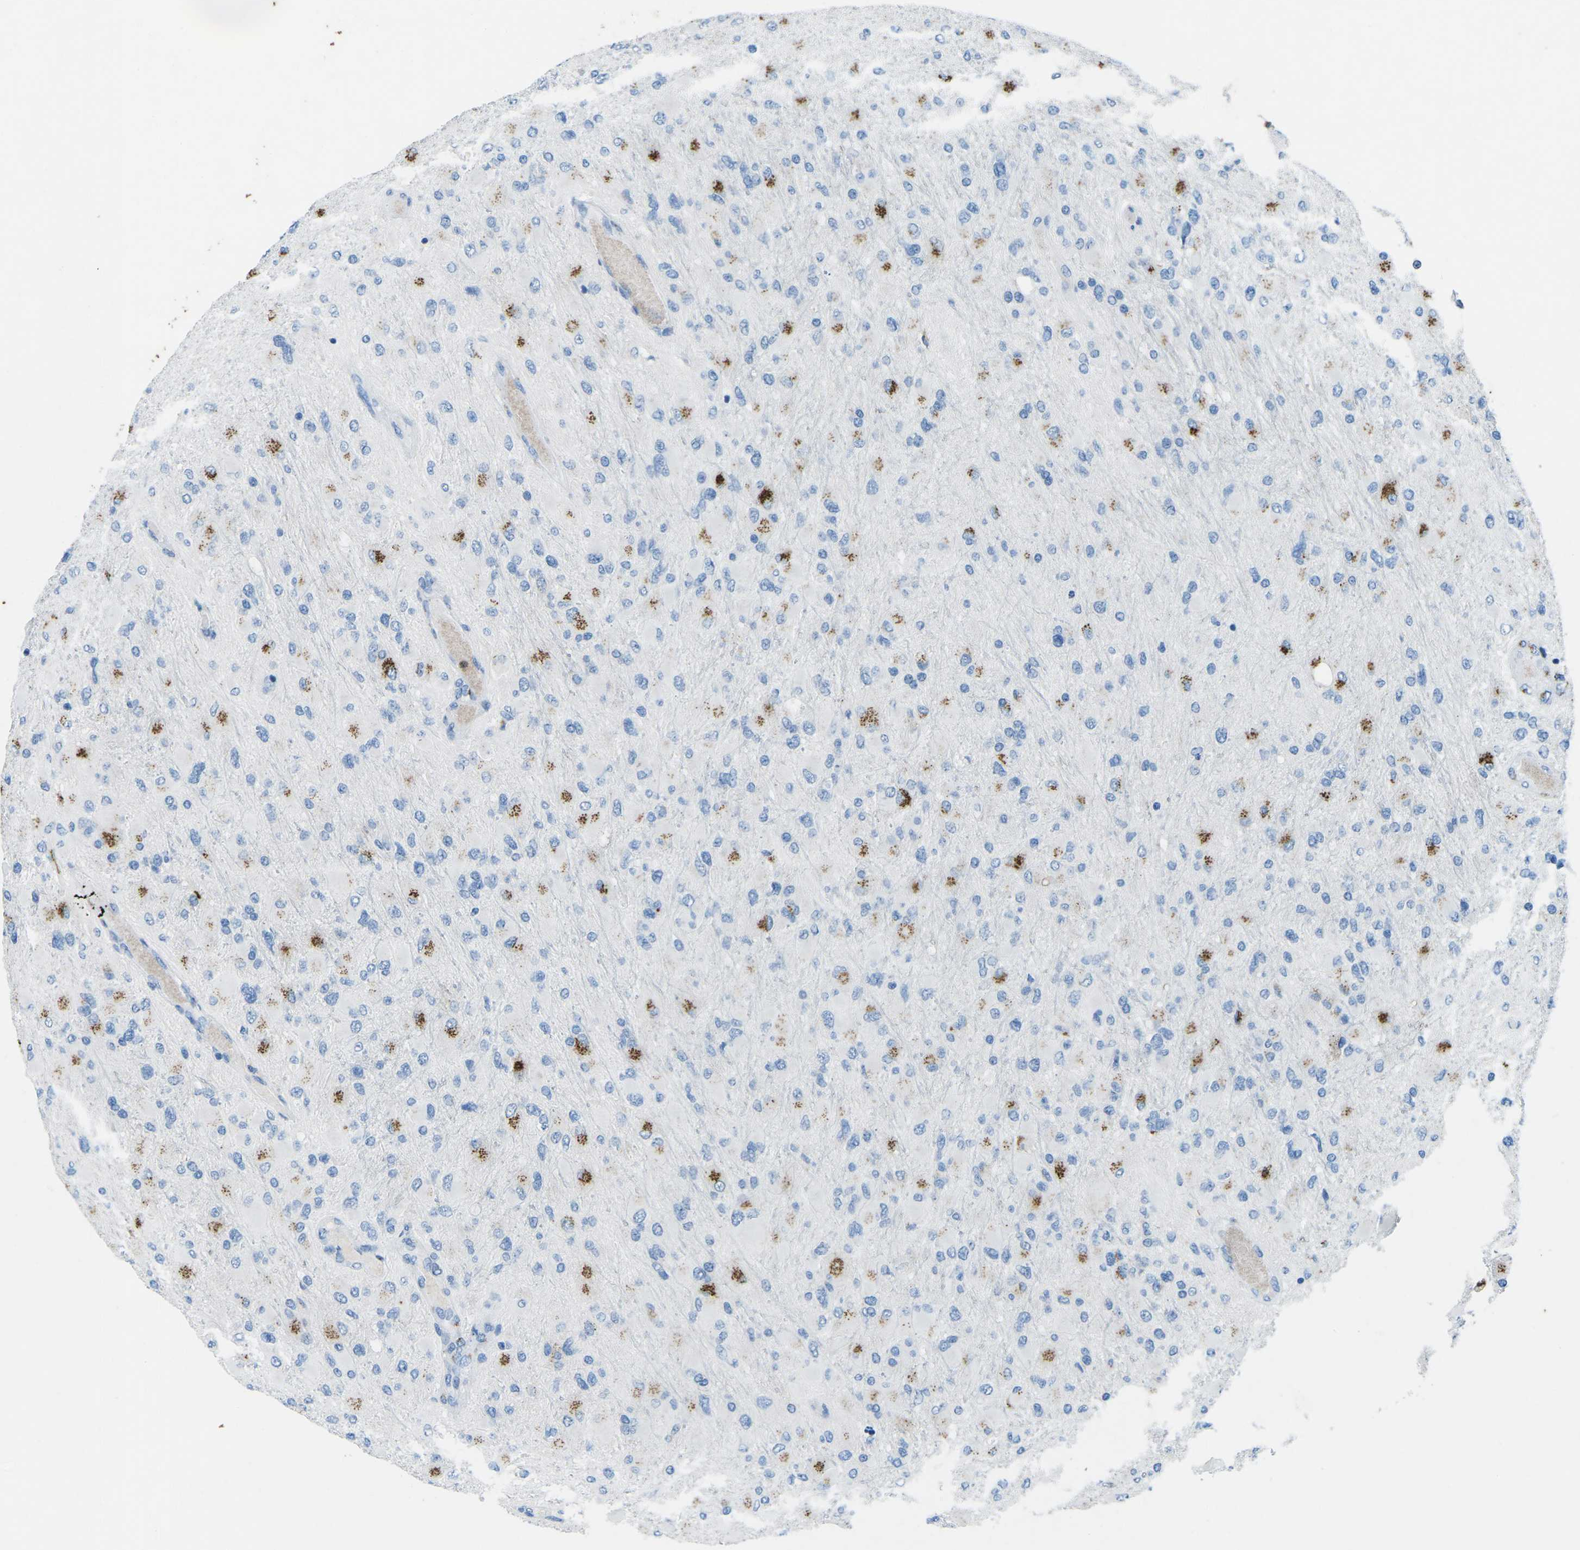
{"staining": {"intensity": "moderate", "quantity": "<25%", "location": "cytoplasmic/membranous"}, "tissue": "glioma", "cell_type": "Tumor cells", "image_type": "cancer", "snomed": [{"axis": "morphology", "description": "Glioma, malignant, High grade"}, {"axis": "topography", "description": "Cerebral cortex"}], "caption": "High-power microscopy captured an IHC micrograph of high-grade glioma (malignant), revealing moderate cytoplasmic/membranous staining in approximately <25% of tumor cells. Using DAB (3,3'-diaminobenzidine) (brown) and hematoxylin (blue) stains, captured at high magnification using brightfield microscopy.", "gene": "CTAGE1", "patient": {"sex": "female", "age": 36}}